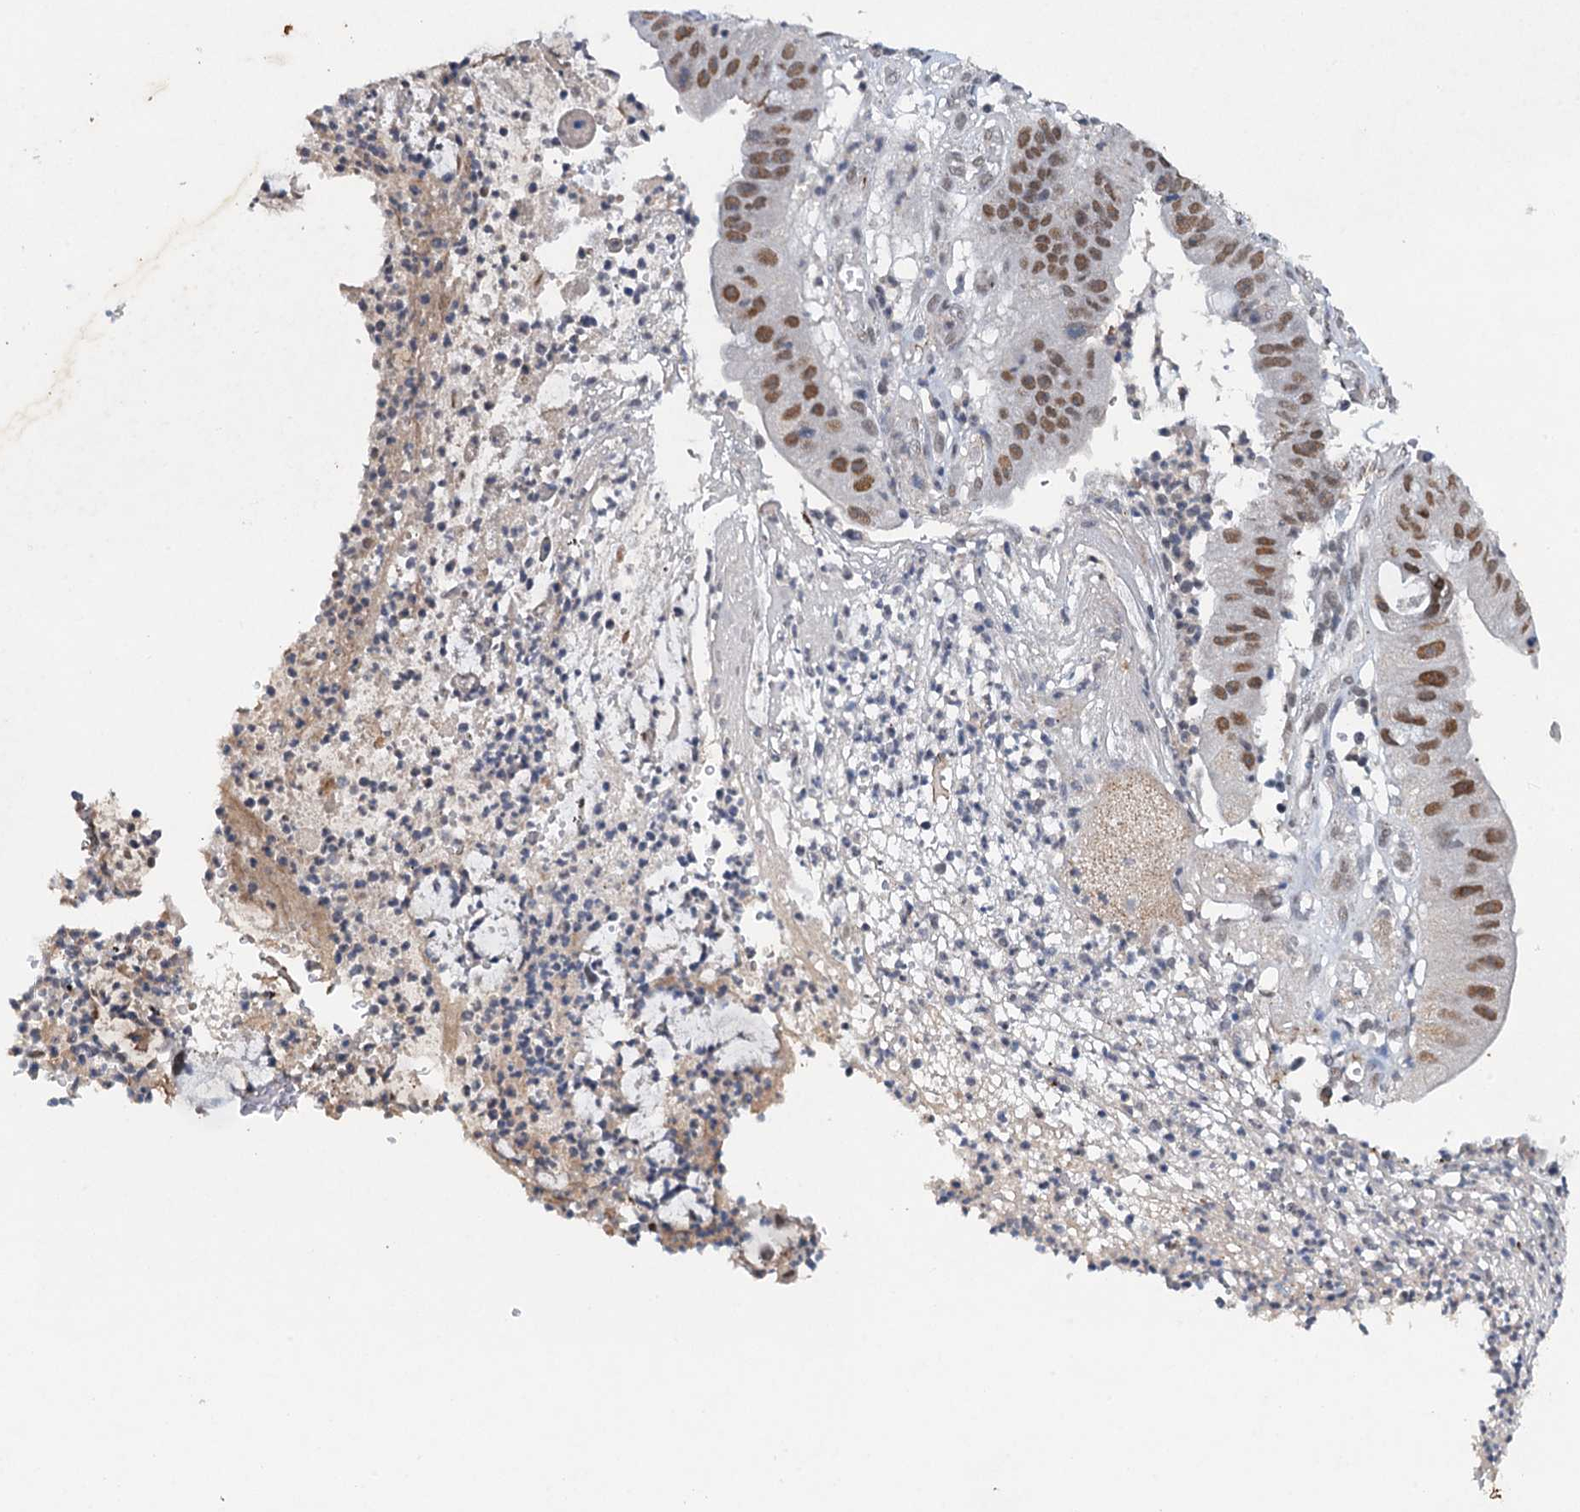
{"staining": {"intensity": "moderate", "quantity": ">75%", "location": "nuclear"}, "tissue": "stomach cancer", "cell_type": "Tumor cells", "image_type": "cancer", "snomed": [{"axis": "morphology", "description": "Adenocarcinoma, NOS"}, {"axis": "topography", "description": "Stomach"}], "caption": "Protein staining of stomach adenocarcinoma tissue demonstrates moderate nuclear positivity in about >75% of tumor cells.", "gene": "CSTF3", "patient": {"sex": "male", "age": 59}}